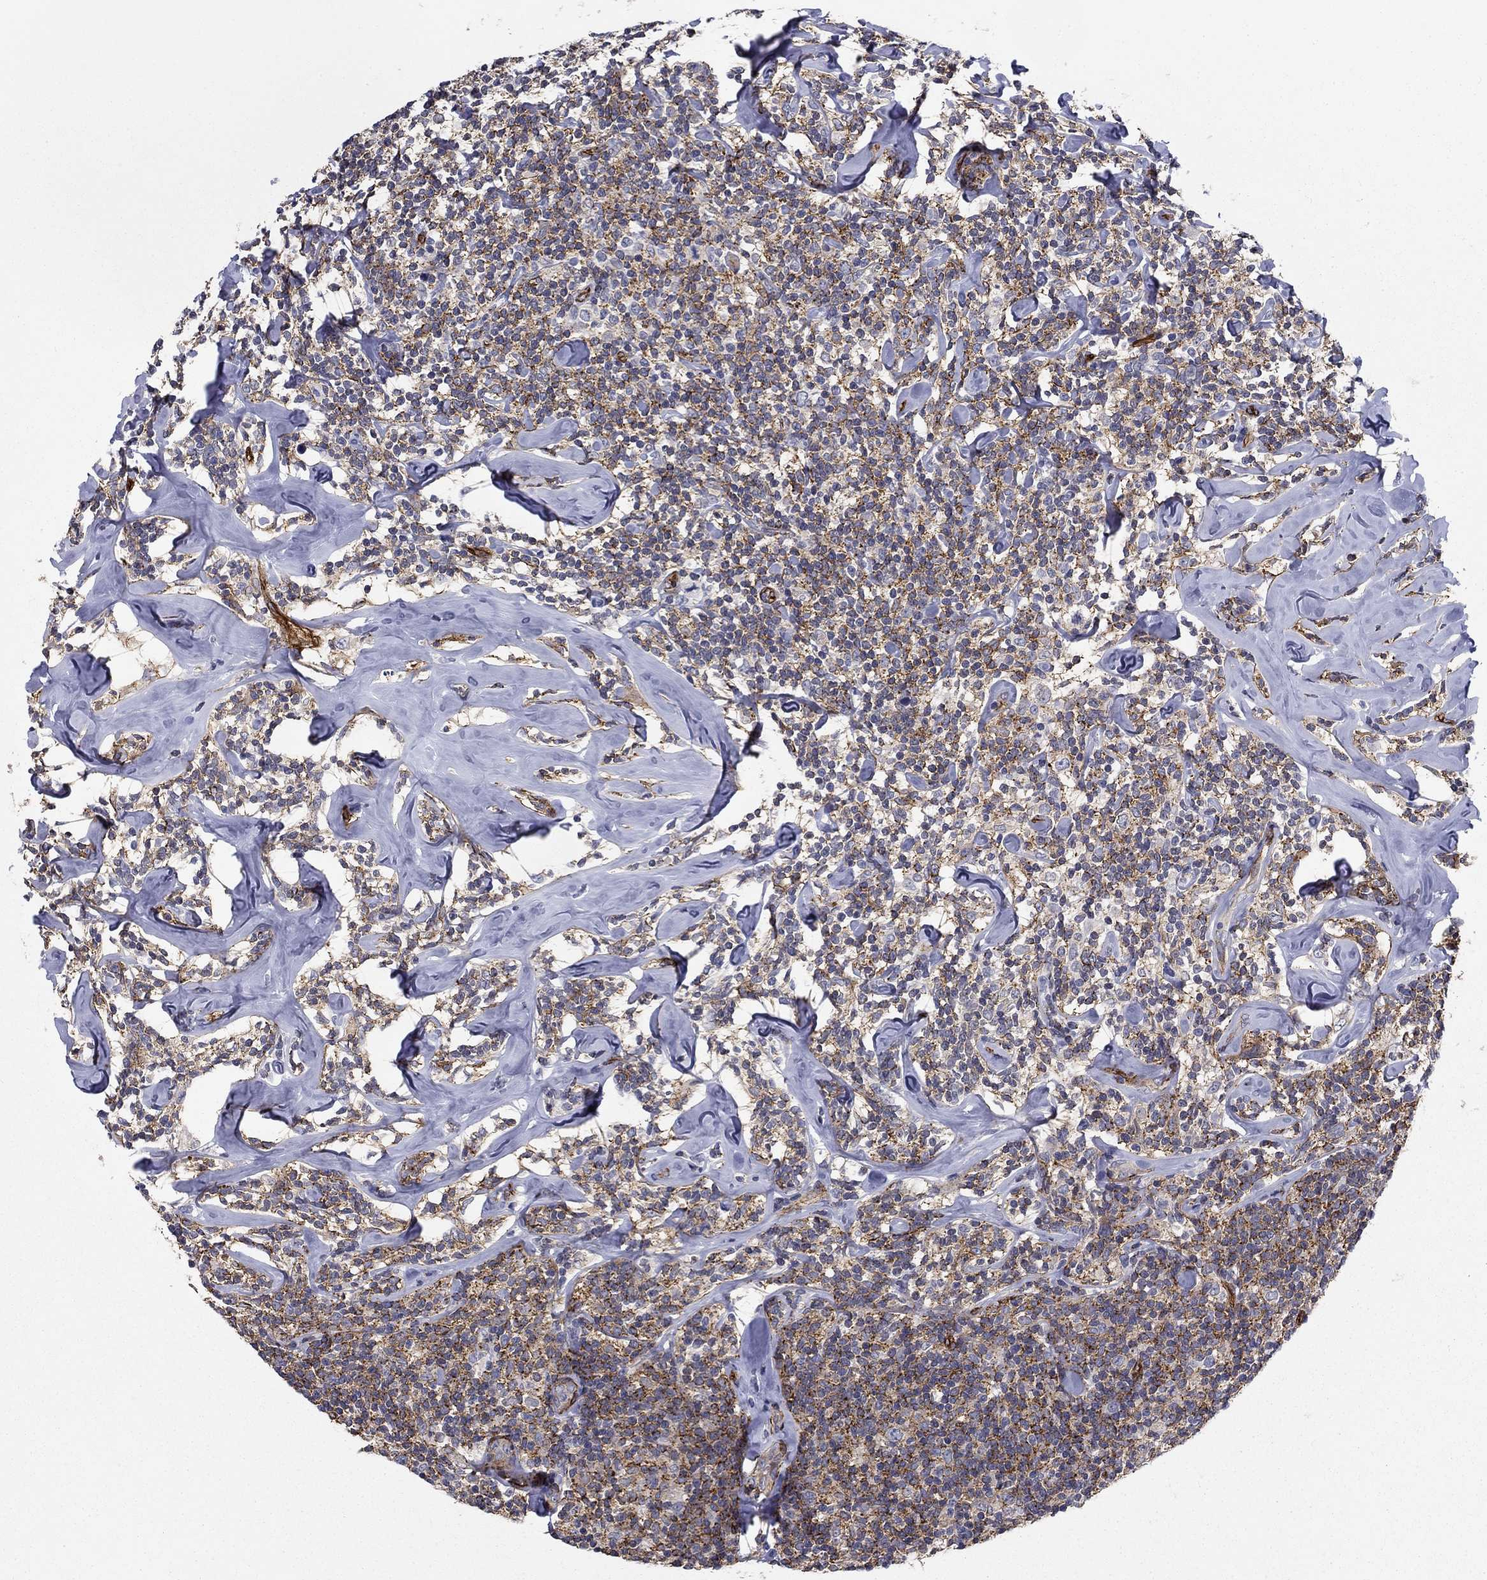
{"staining": {"intensity": "strong", "quantity": "25%-75%", "location": "cytoplasmic/membranous"}, "tissue": "lymphoma", "cell_type": "Tumor cells", "image_type": "cancer", "snomed": [{"axis": "morphology", "description": "Malignant lymphoma, non-Hodgkin's type, Low grade"}, {"axis": "topography", "description": "Lymph node"}], "caption": "A micrograph of malignant lymphoma, non-Hodgkin's type (low-grade) stained for a protein reveals strong cytoplasmic/membranous brown staining in tumor cells. Immunohistochemistry (ihc) stains the protein in brown and the nuclei are stained blue.", "gene": "SYNC", "patient": {"sex": "female", "age": 56}}